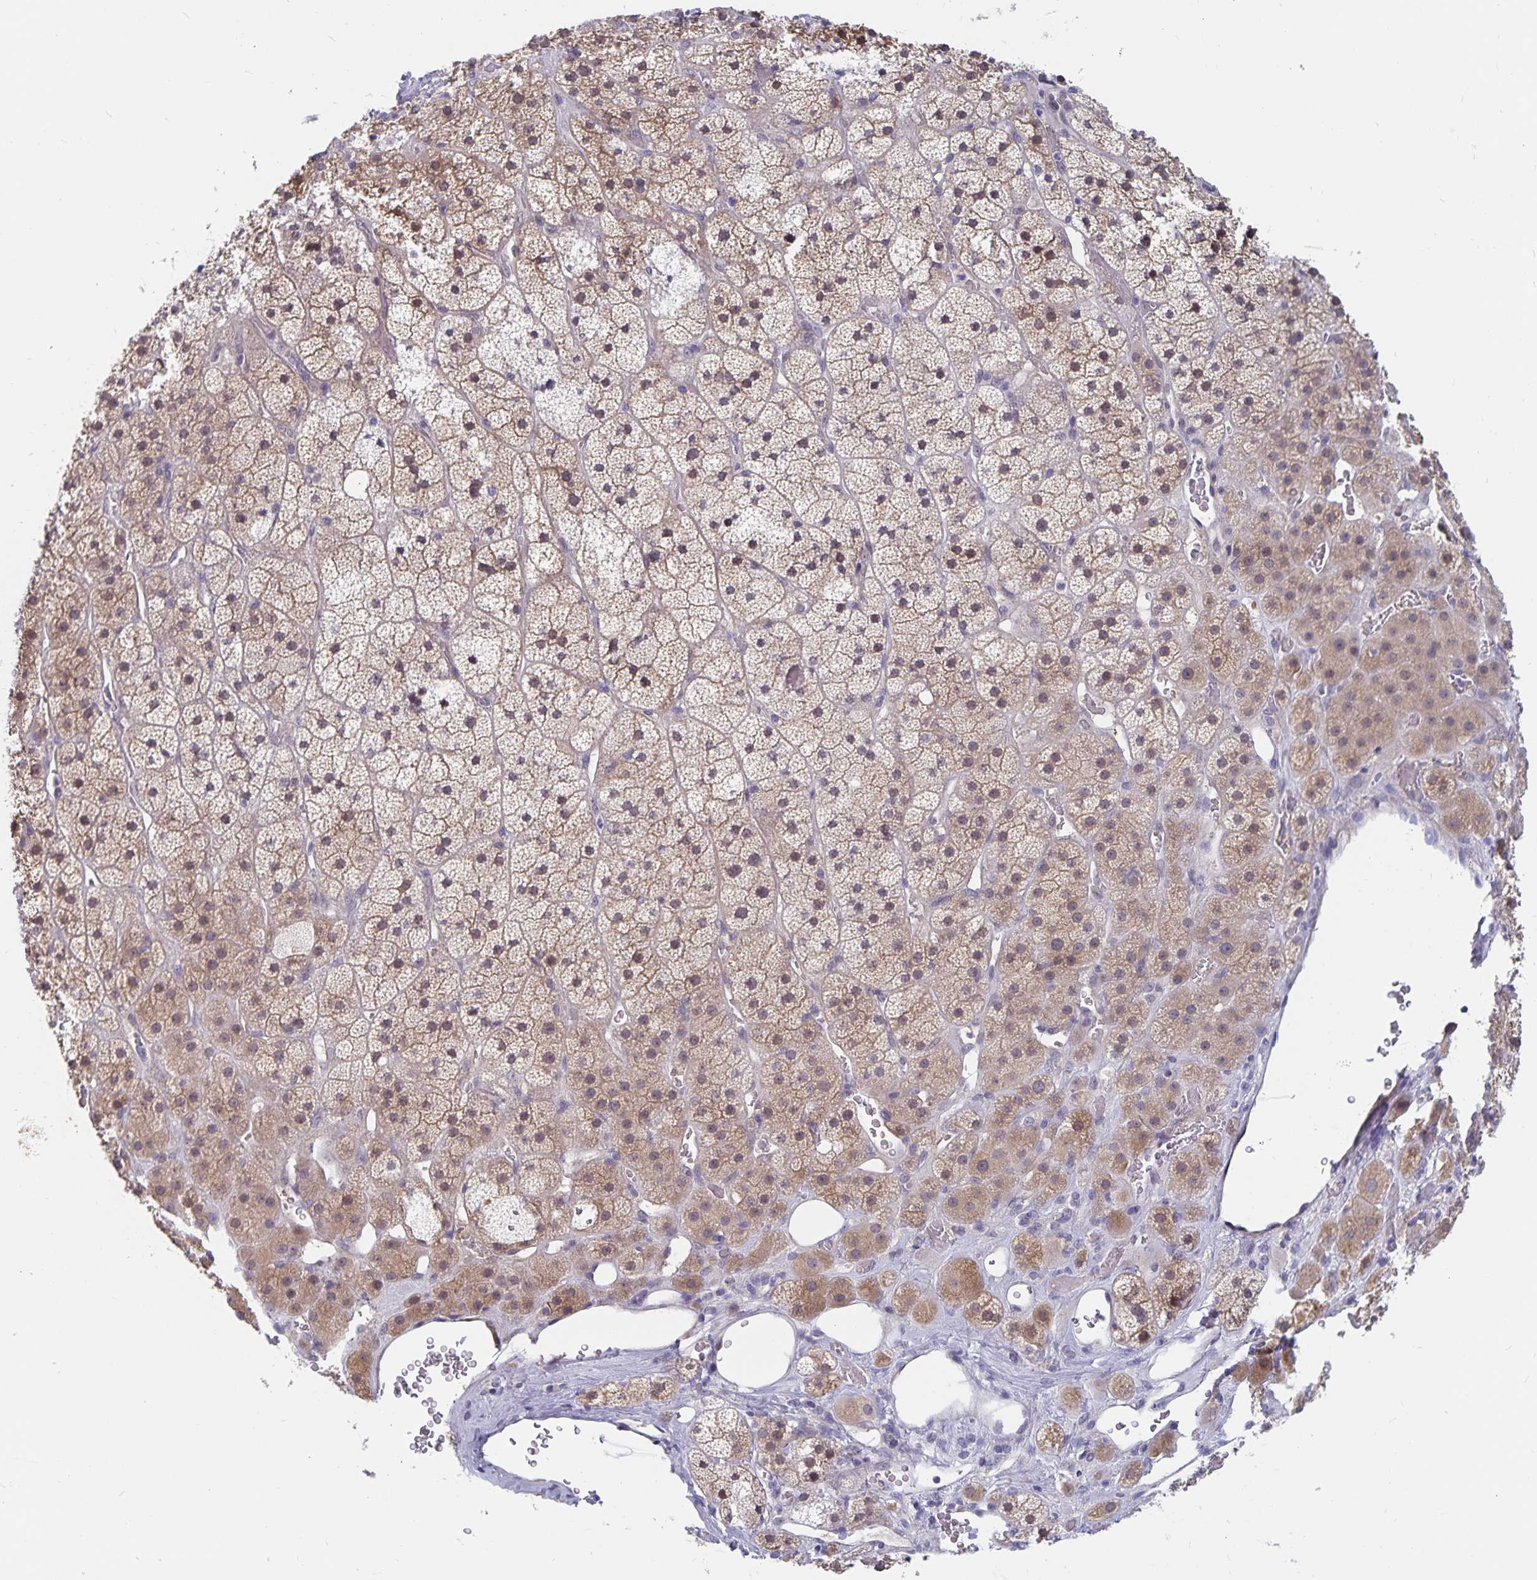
{"staining": {"intensity": "moderate", "quantity": "25%-75%", "location": "cytoplasmic/membranous,nuclear"}, "tissue": "adrenal gland", "cell_type": "Glandular cells", "image_type": "normal", "snomed": [{"axis": "morphology", "description": "Normal tissue, NOS"}, {"axis": "topography", "description": "Adrenal gland"}], "caption": "Glandular cells reveal medium levels of moderate cytoplasmic/membranous,nuclear expression in about 25%-75% of cells in unremarkable adrenal gland.", "gene": "BAG6", "patient": {"sex": "male", "age": 57}}